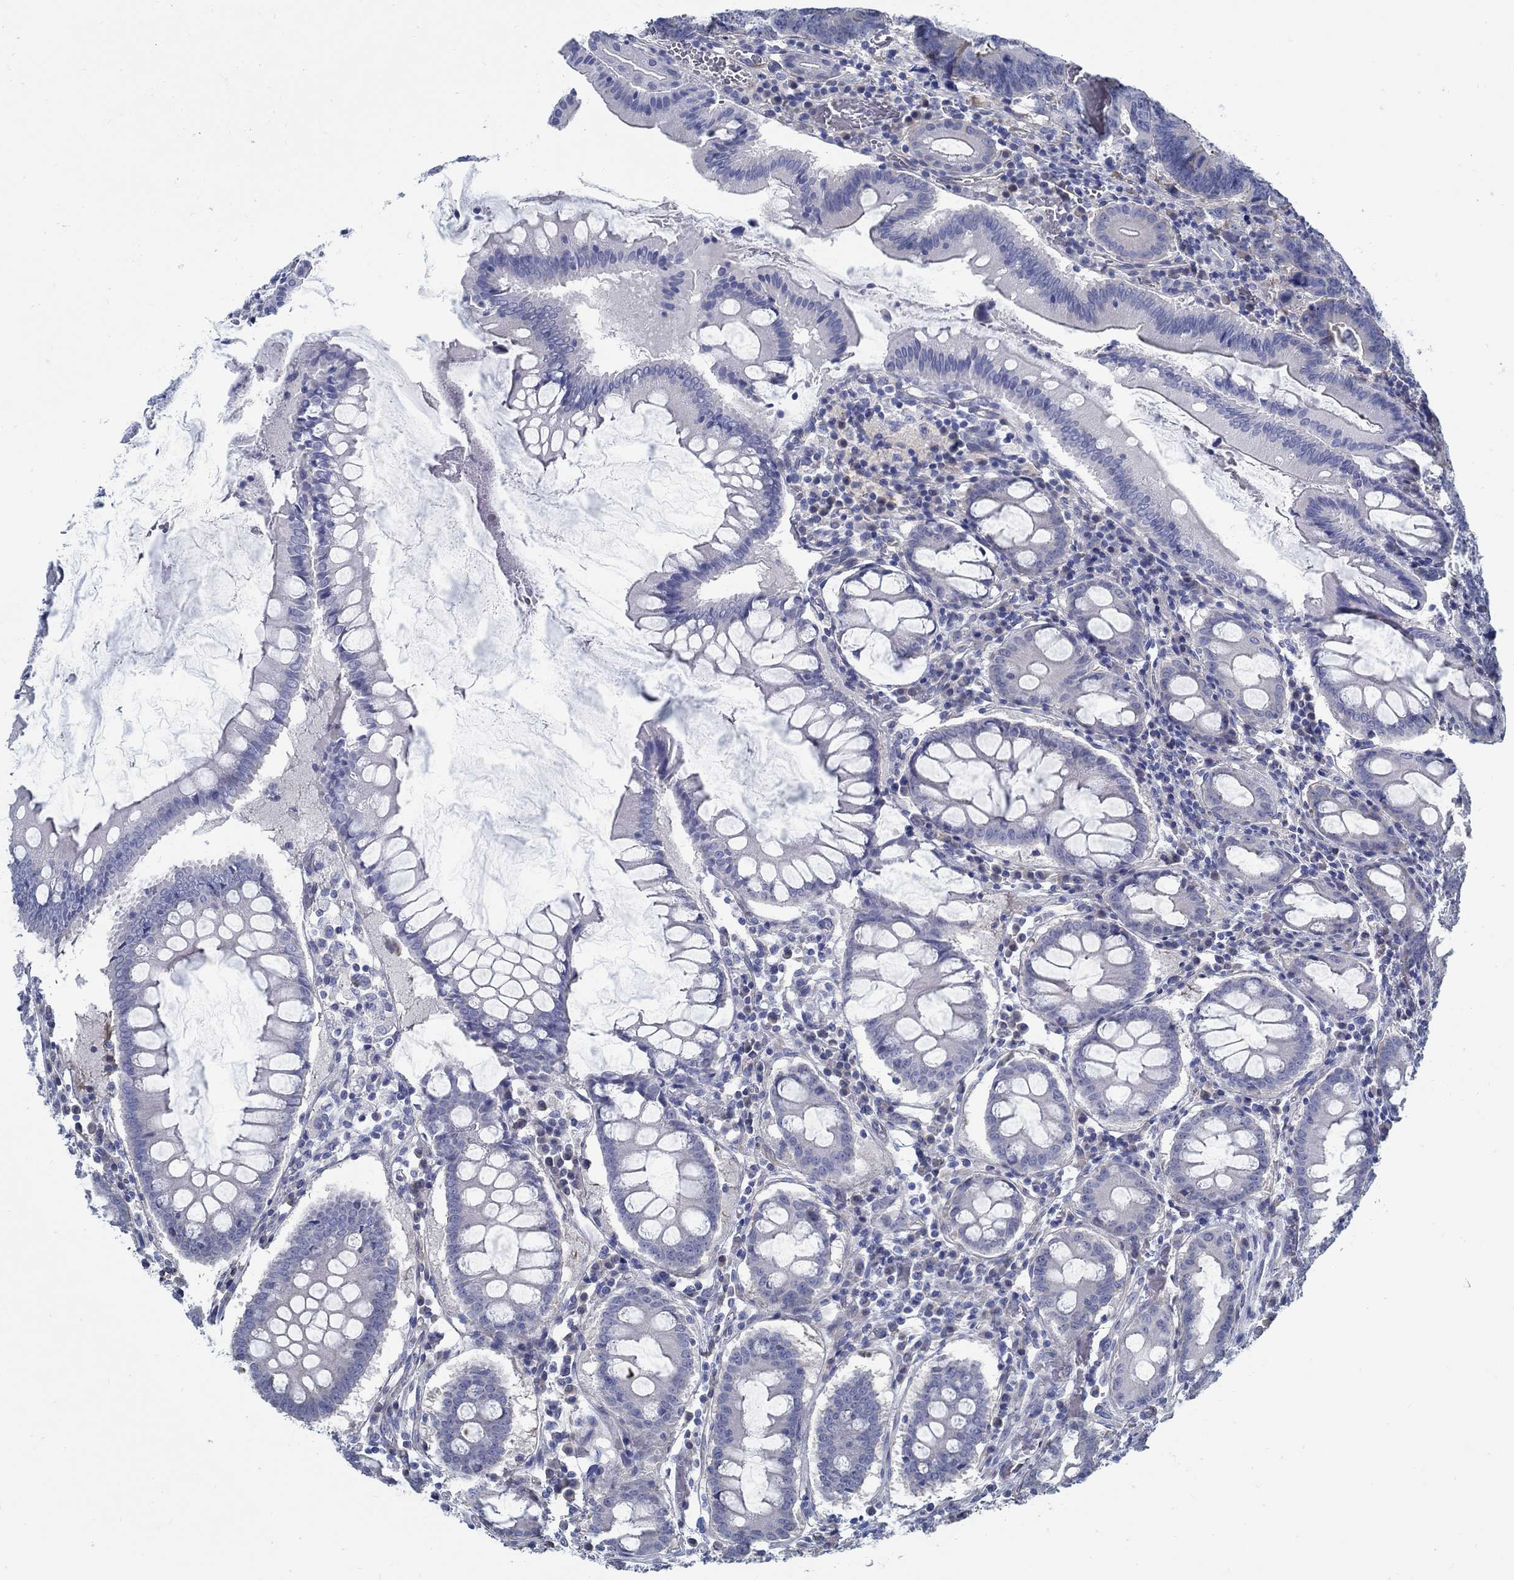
{"staining": {"intensity": "negative", "quantity": "none", "location": "none"}, "tissue": "colorectal cancer", "cell_type": "Tumor cells", "image_type": "cancer", "snomed": [{"axis": "morphology", "description": "Adenocarcinoma, NOS"}, {"axis": "topography", "description": "Colon"}], "caption": "Human colorectal cancer (adenocarcinoma) stained for a protein using immunohistochemistry (IHC) reveals no expression in tumor cells.", "gene": "C15orf39", "patient": {"sex": "female", "age": 82}}